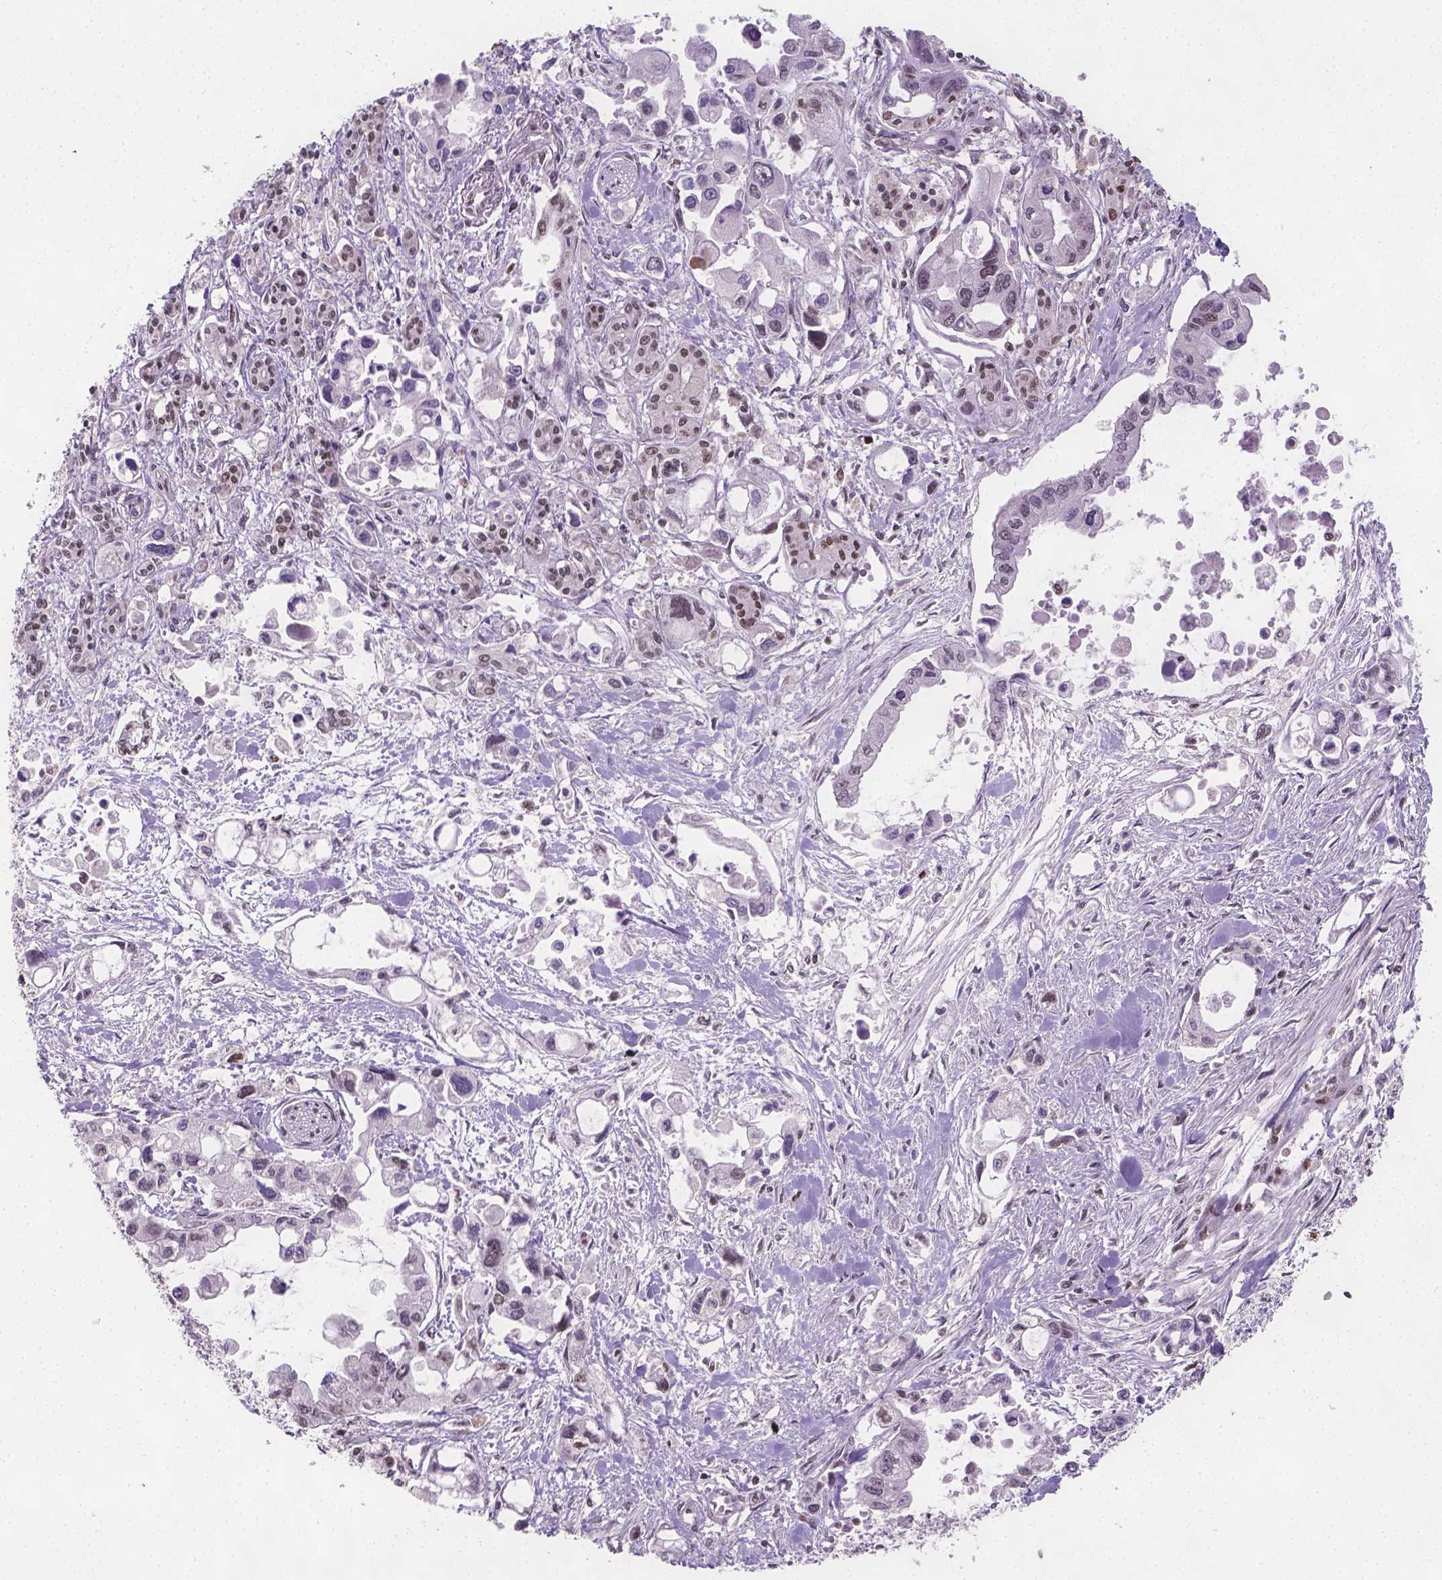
{"staining": {"intensity": "moderate", "quantity": ">75%", "location": "nuclear"}, "tissue": "pancreatic cancer", "cell_type": "Tumor cells", "image_type": "cancer", "snomed": [{"axis": "morphology", "description": "Adenocarcinoma, NOS"}, {"axis": "topography", "description": "Pancreas"}], "caption": "Protein expression analysis of adenocarcinoma (pancreatic) reveals moderate nuclear staining in approximately >75% of tumor cells. (IHC, brightfield microscopy, high magnification).", "gene": "FANCE", "patient": {"sex": "female", "age": 61}}